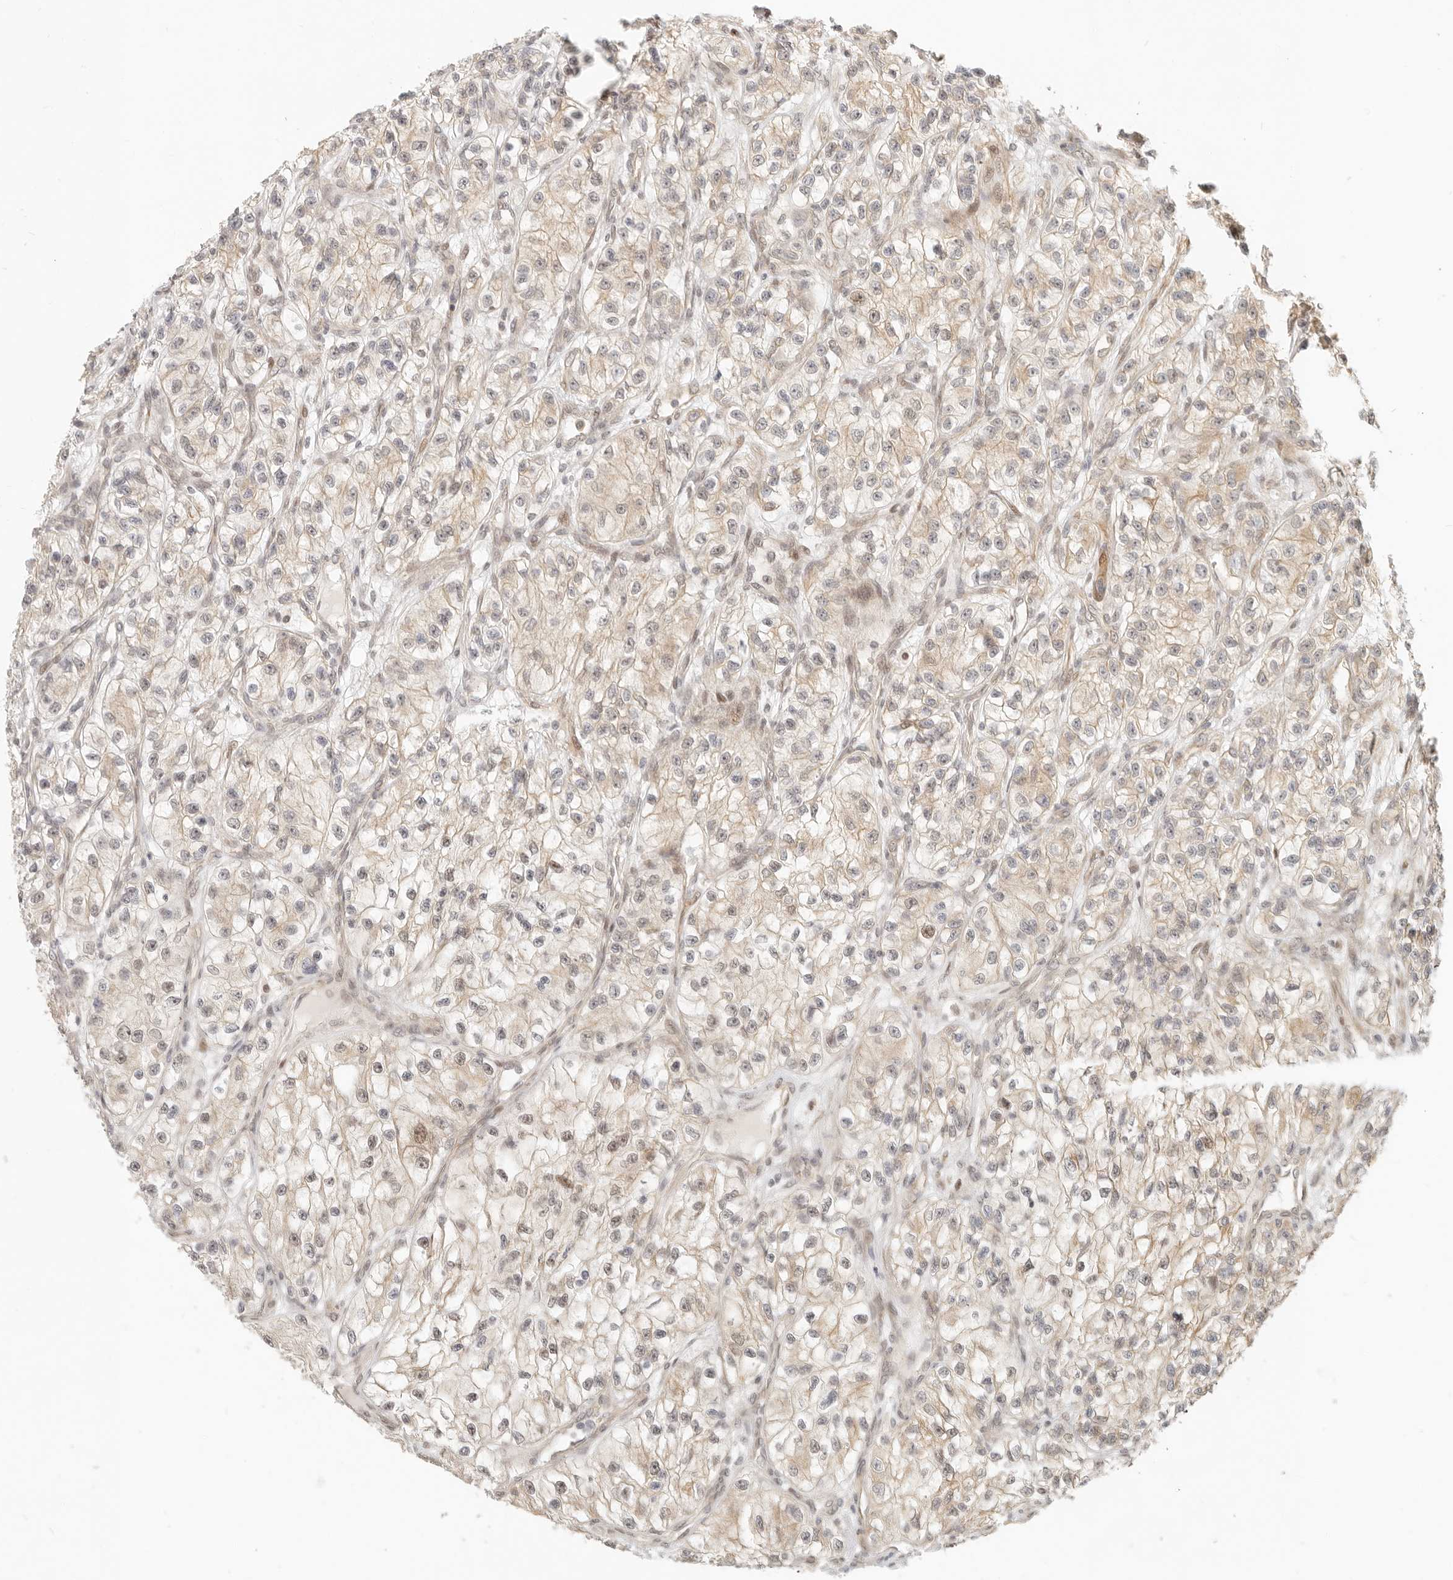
{"staining": {"intensity": "weak", "quantity": "25%-75%", "location": "cytoplasmic/membranous"}, "tissue": "renal cancer", "cell_type": "Tumor cells", "image_type": "cancer", "snomed": [{"axis": "morphology", "description": "Adenocarcinoma, NOS"}, {"axis": "topography", "description": "Kidney"}], "caption": "Tumor cells show low levels of weak cytoplasmic/membranous expression in approximately 25%-75% of cells in human renal adenocarcinoma.", "gene": "TUFT1", "patient": {"sex": "female", "age": 57}}